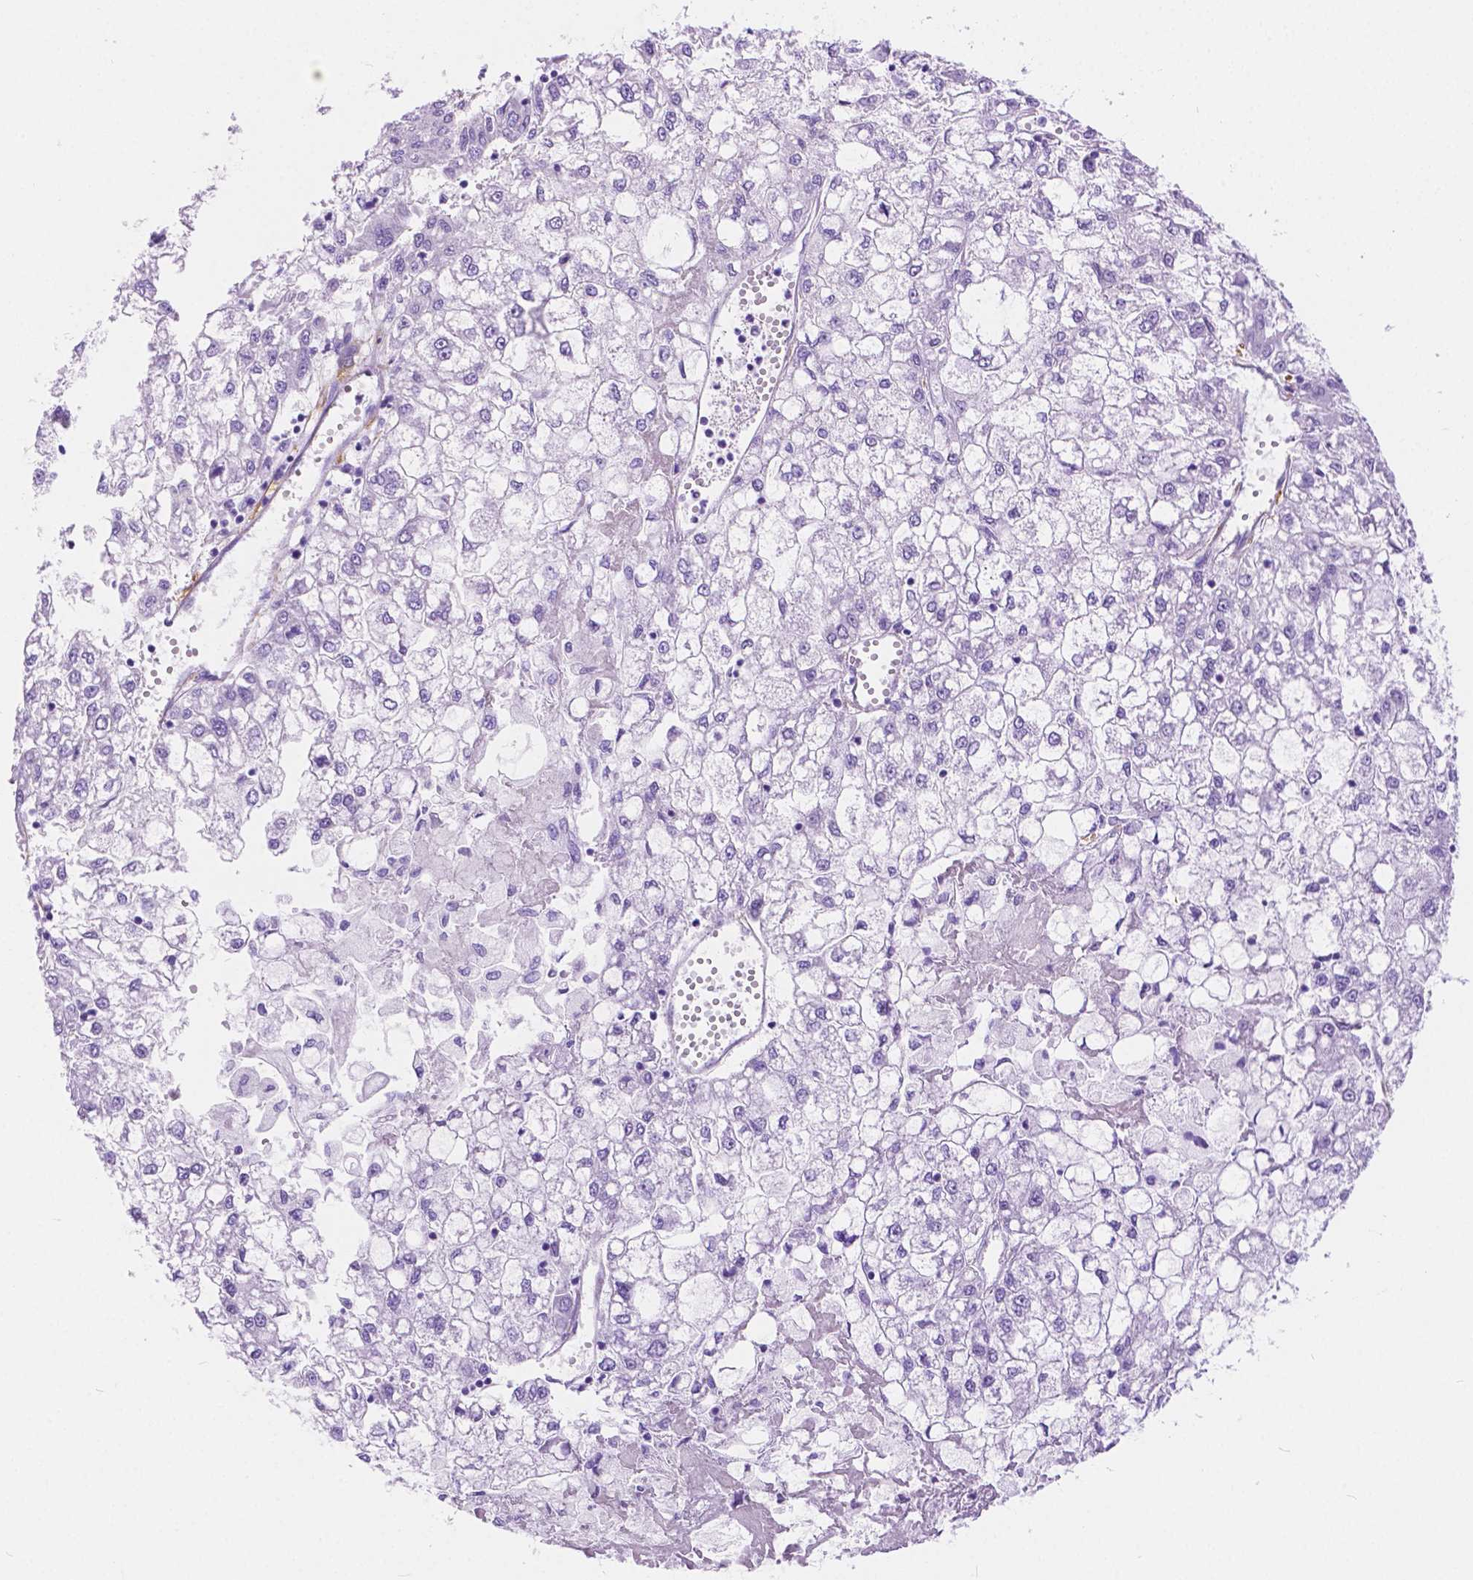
{"staining": {"intensity": "negative", "quantity": "none", "location": "none"}, "tissue": "liver cancer", "cell_type": "Tumor cells", "image_type": "cancer", "snomed": [{"axis": "morphology", "description": "Carcinoma, Hepatocellular, NOS"}, {"axis": "topography", "description": "Liver"}], "caption": "Tumor cells show no significant protein expression in liver cancer.", "gene": "CHRM1", "patient": {"sex": "male", "age": 40}}